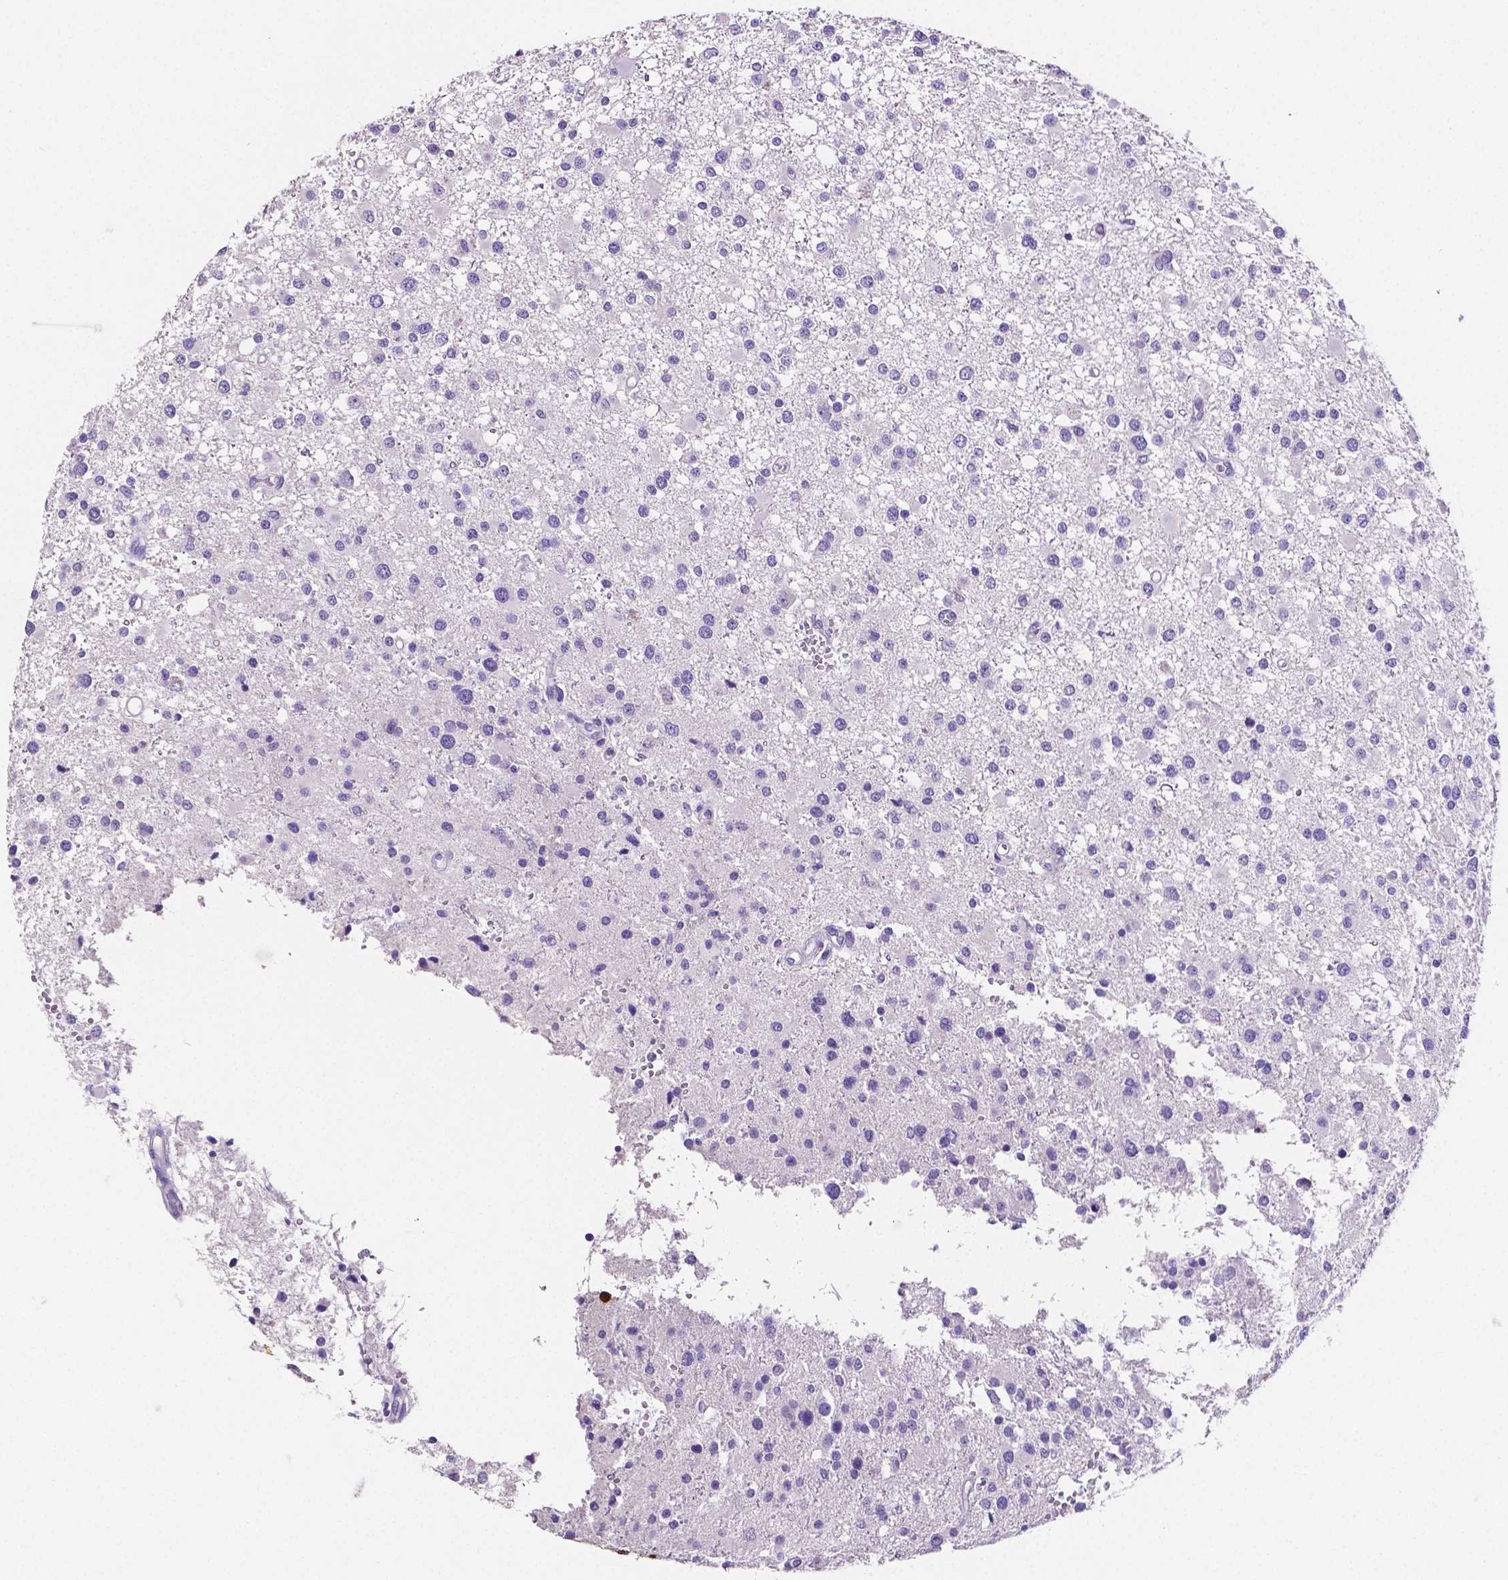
{"staining": {"intensity": "negative", "quantity": "none", "location": "none"}, "tissue": "glioma", "cell_type": "Tumor cells", "image_type": "cancer", "snomed": [{"axis": "morphology", "description": "Glioma, malignant, High grade"}, {"axis": "topography", "description": "Brain"}], "caption": "The histopathology image exhibits no significant expression in tumor cells of malignant glioma (high-grade). Nuclei are stained in blue.", "gene": "MMP9", "patient": {"sex": "male", "age": 54}}